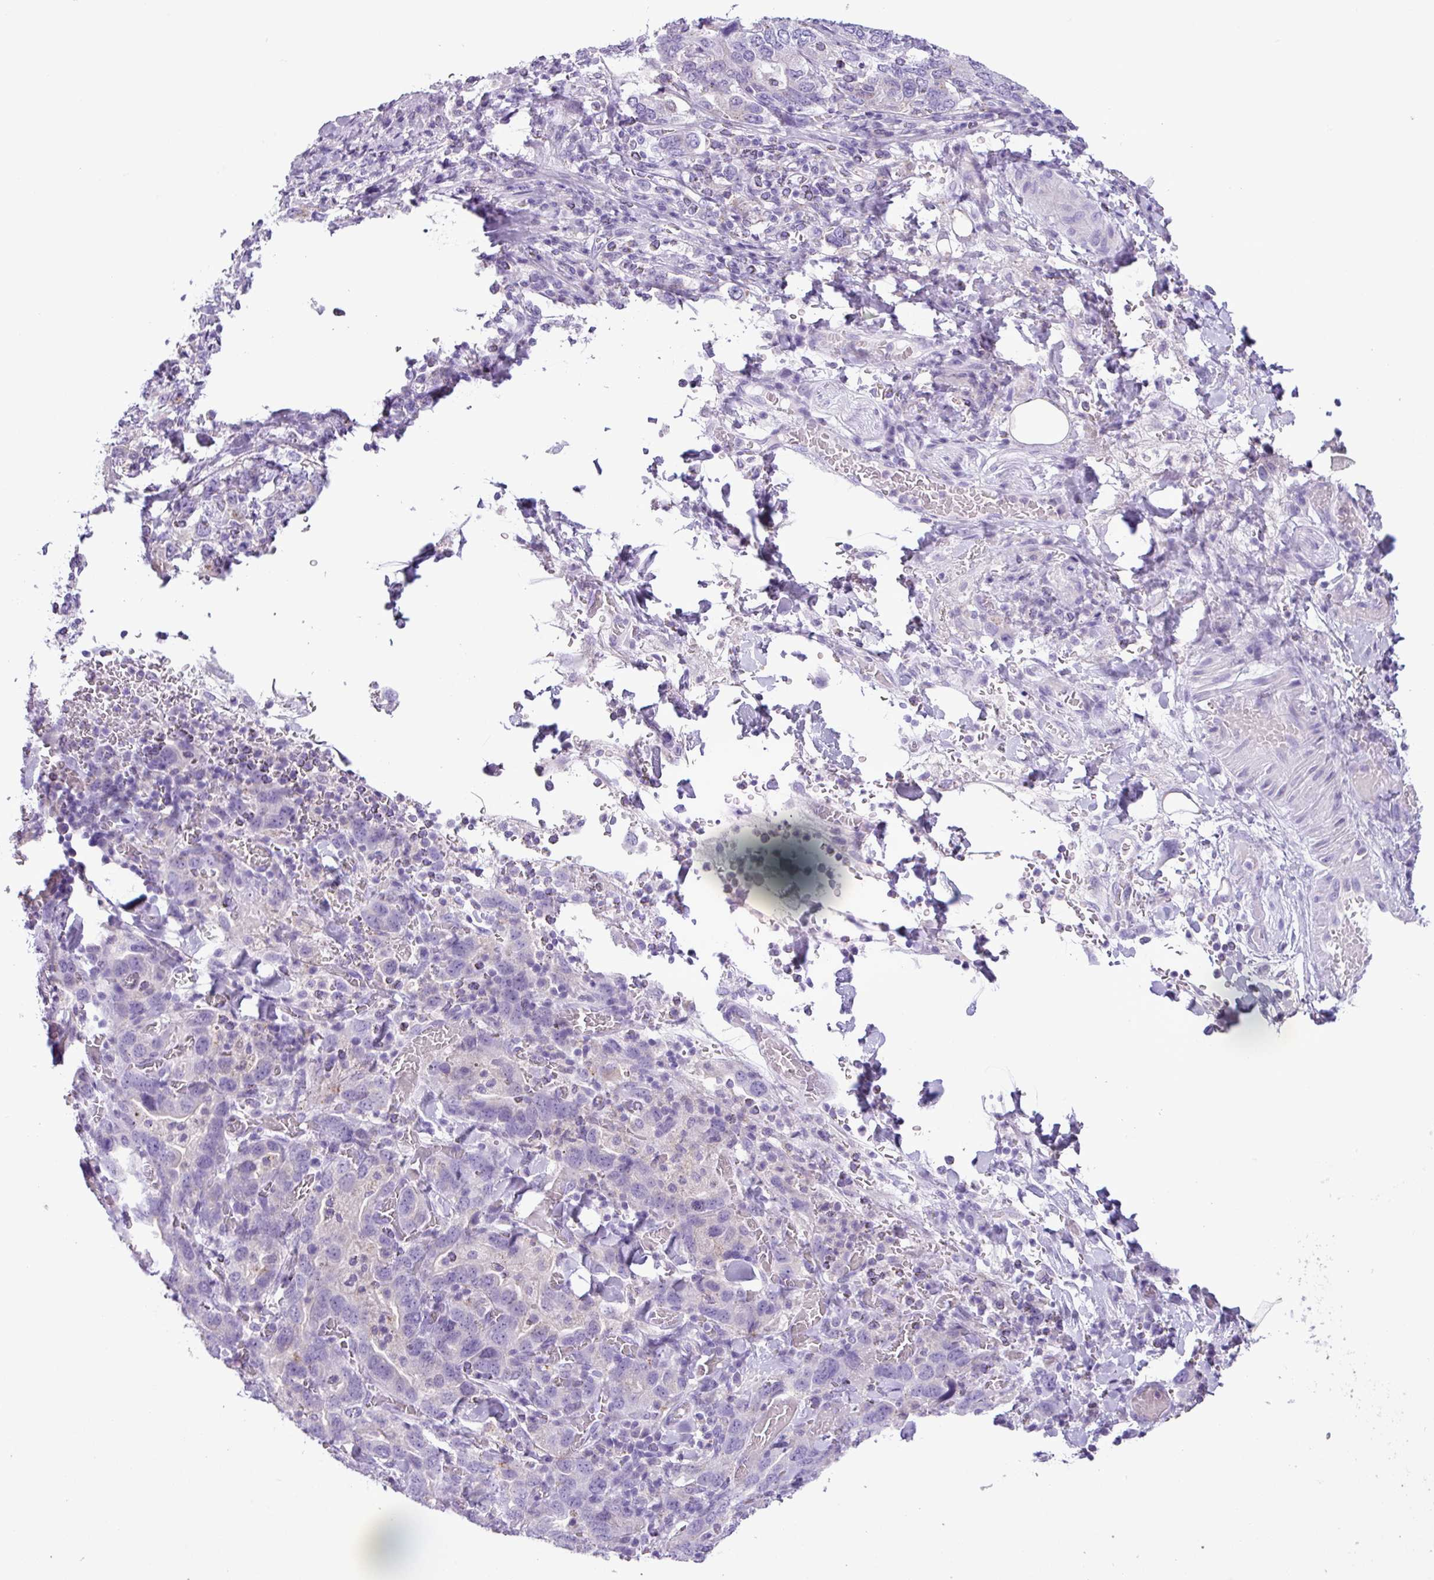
{"staining": {"intensity": "negative", "quantity": "none", "location": "none"}, "tissue": "stomach cancer", "cell_type": "Tumor cells", "image_type": "cancer", "snomed": [{"axis": "morphology", "description": "Adenocarcinoma, NOS"}, {"axis": "topography", "description": "Stomach, upper"}, {"axis": "topography", "description": "Stomach"}], "caption": "Histopathology image shows no significant protein staining in tumor cells of stomach adenocarcinoma.", "gene": "CYSTM1", "patient": {"sex": "male", "age": 62}}